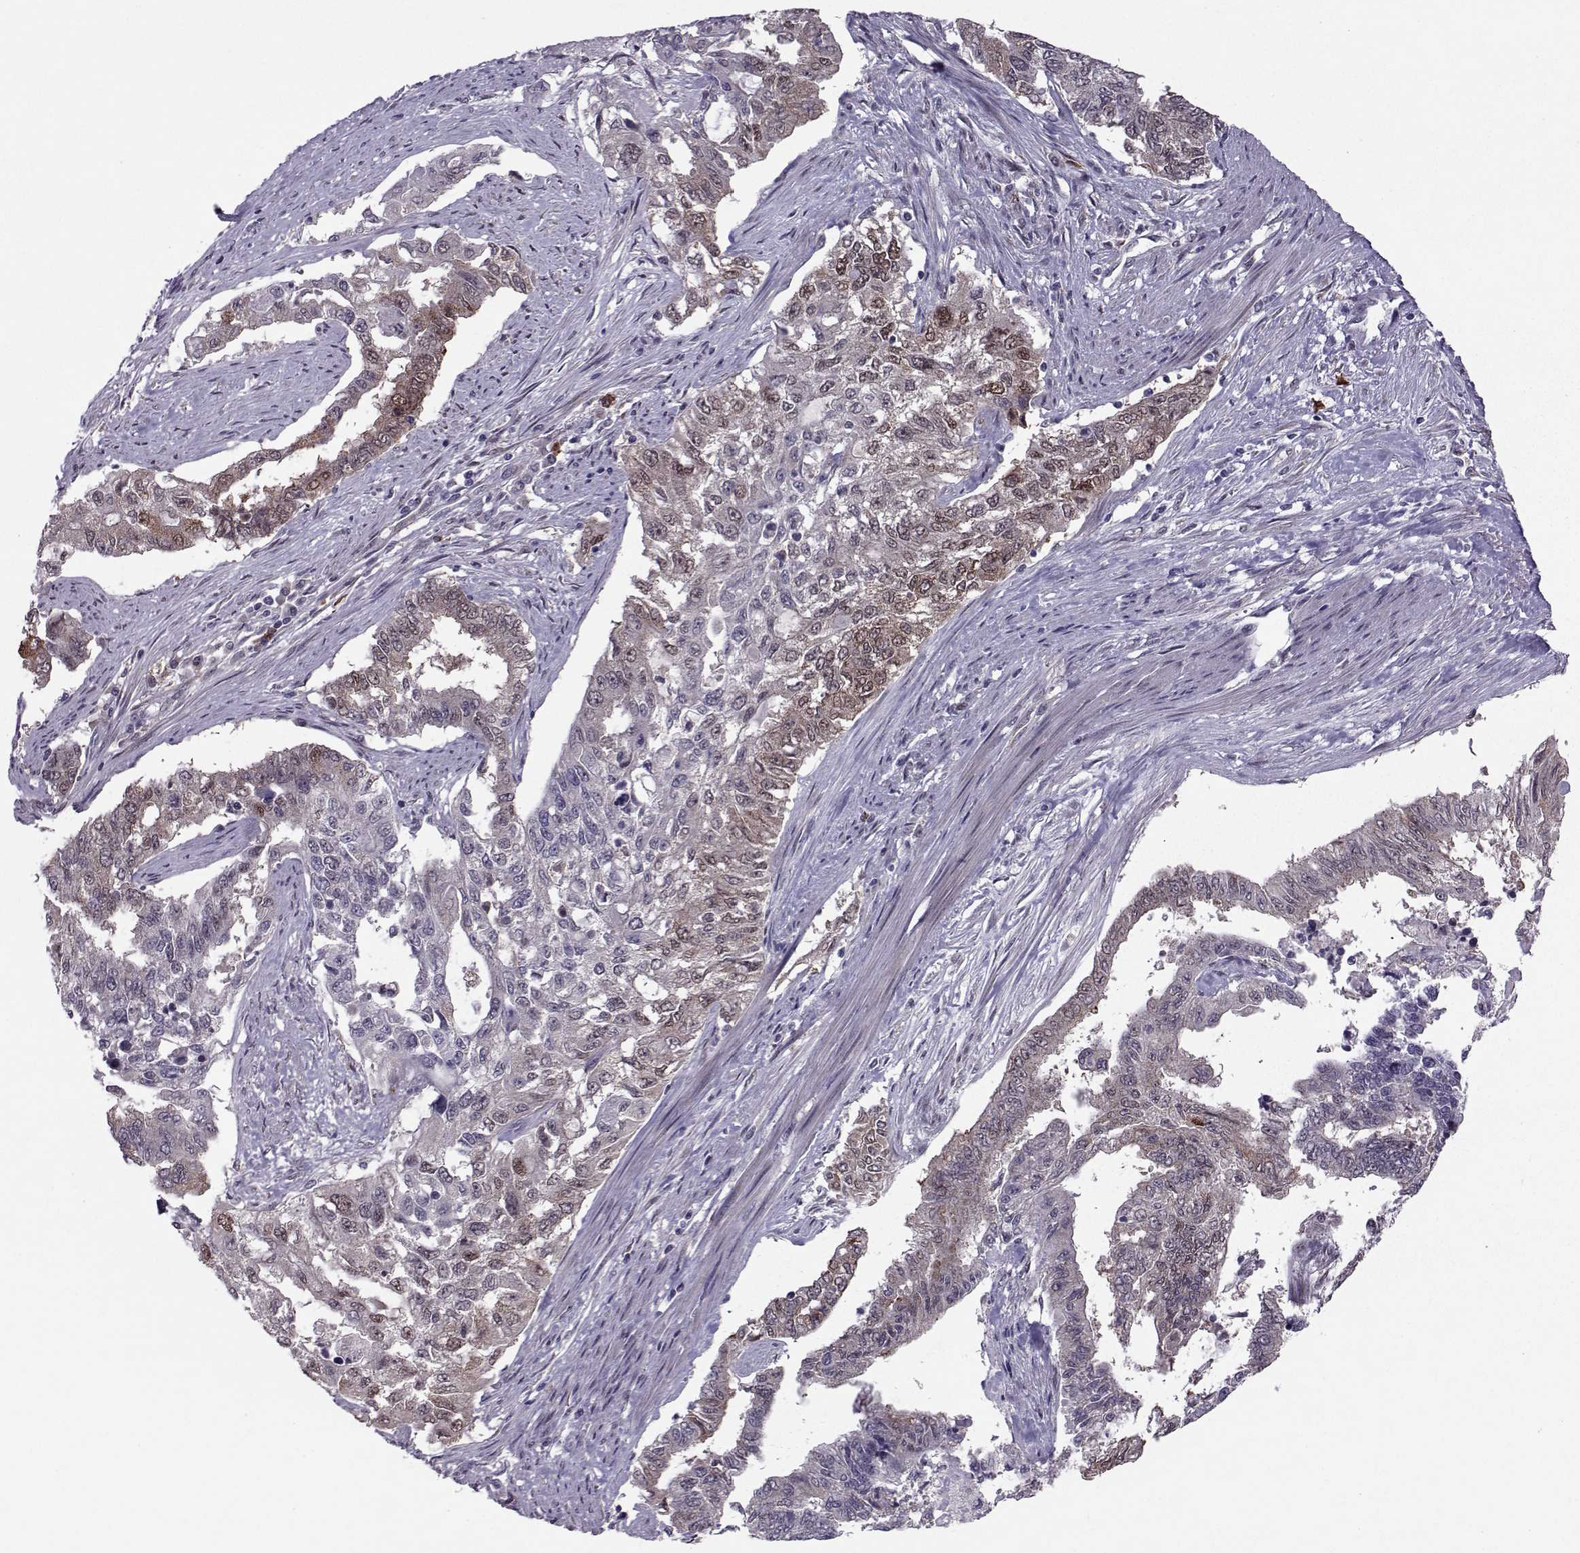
{"staining": {"intensity": "moderate", "quantity": "<25%", "location": "cytoplasmic/membranous,nuclear"}, "tissue": "endometrial cancer", "cell_type": "Tumor cells", "image_type": "cancer", "snomed": [{"axis": "morphology", "description": "Adenocarcinoma, NOS"}, {"axis": "topography", "description": "Uterus"}], "caption": "Human adenocarcinoma (endometrial) stained with a brown dye demonstrates moderate cytoplasmic/membranous and nuclear positive staining in approximately <25% of tumor cells.", "gene": "CDK4", "patient": {"sex": "female", "age": 59}}